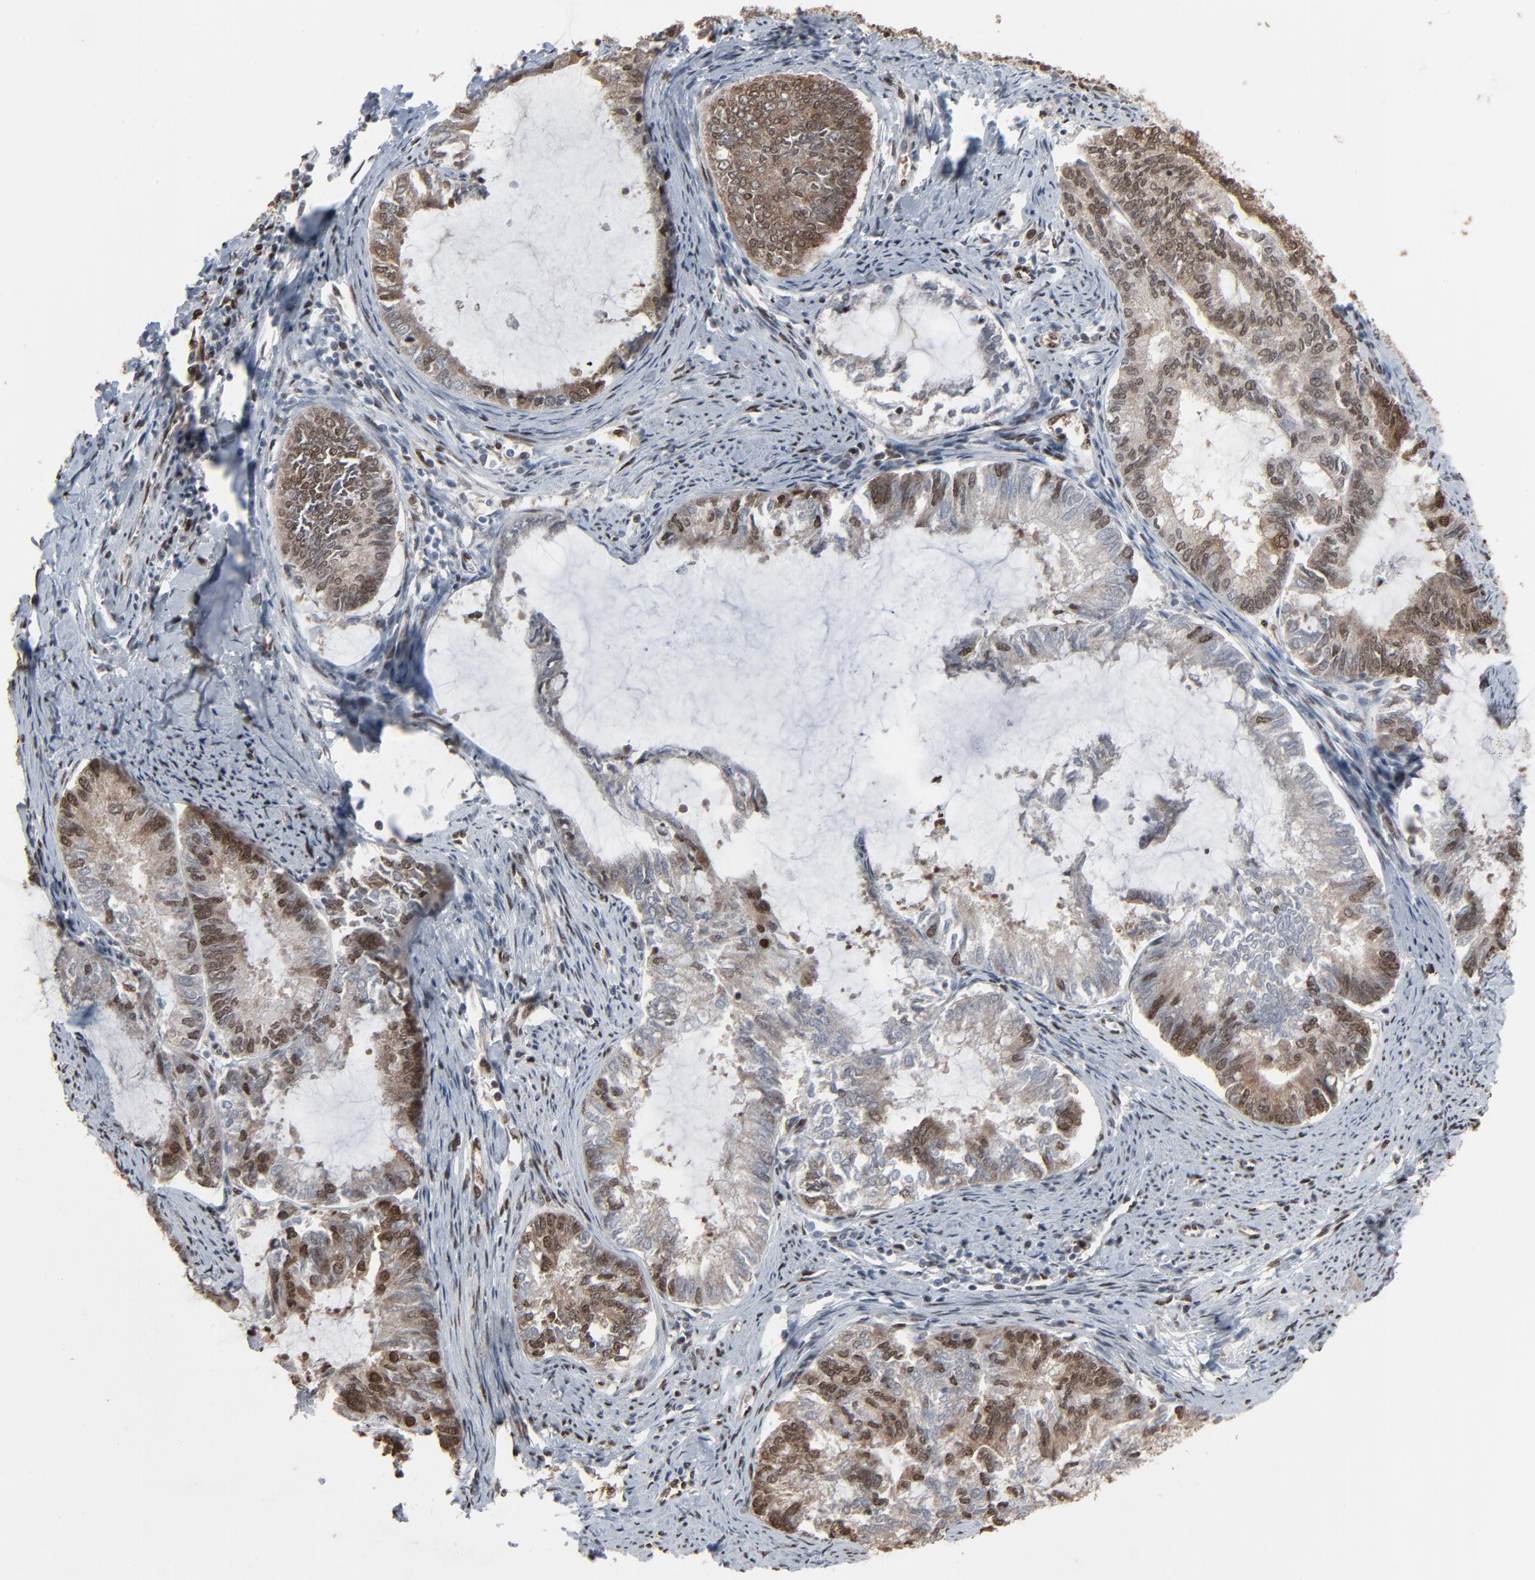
{"staining": {"intensity": "strong", "quantity": ">75%", "location": "cytoplasmic/membranous,nuclear"}, "tissue": "endometrial cancer", "cell_type": "Tumor cells", "image_type": "cancer", "snomed": [{"axis": "morphology", "description": "Adenocarcinoma, NOS"}, {"axis": "topography", "description": "Endometrium"}], "caption": "DAB immunohistochemical staining of endometrial adenocarcinoma reveals strong cytoplasmic/membranous and nuclear protein positivity in approximately >75% of tumor cells. The protein is stained brown, and the nuclei are stained in blue (DAB (3,3'-diaminobenzidine) IHC with brightfield microscopy, high magnification).", "gene": "MEIS2", "patient": {"sex": "female", "age": 86}}